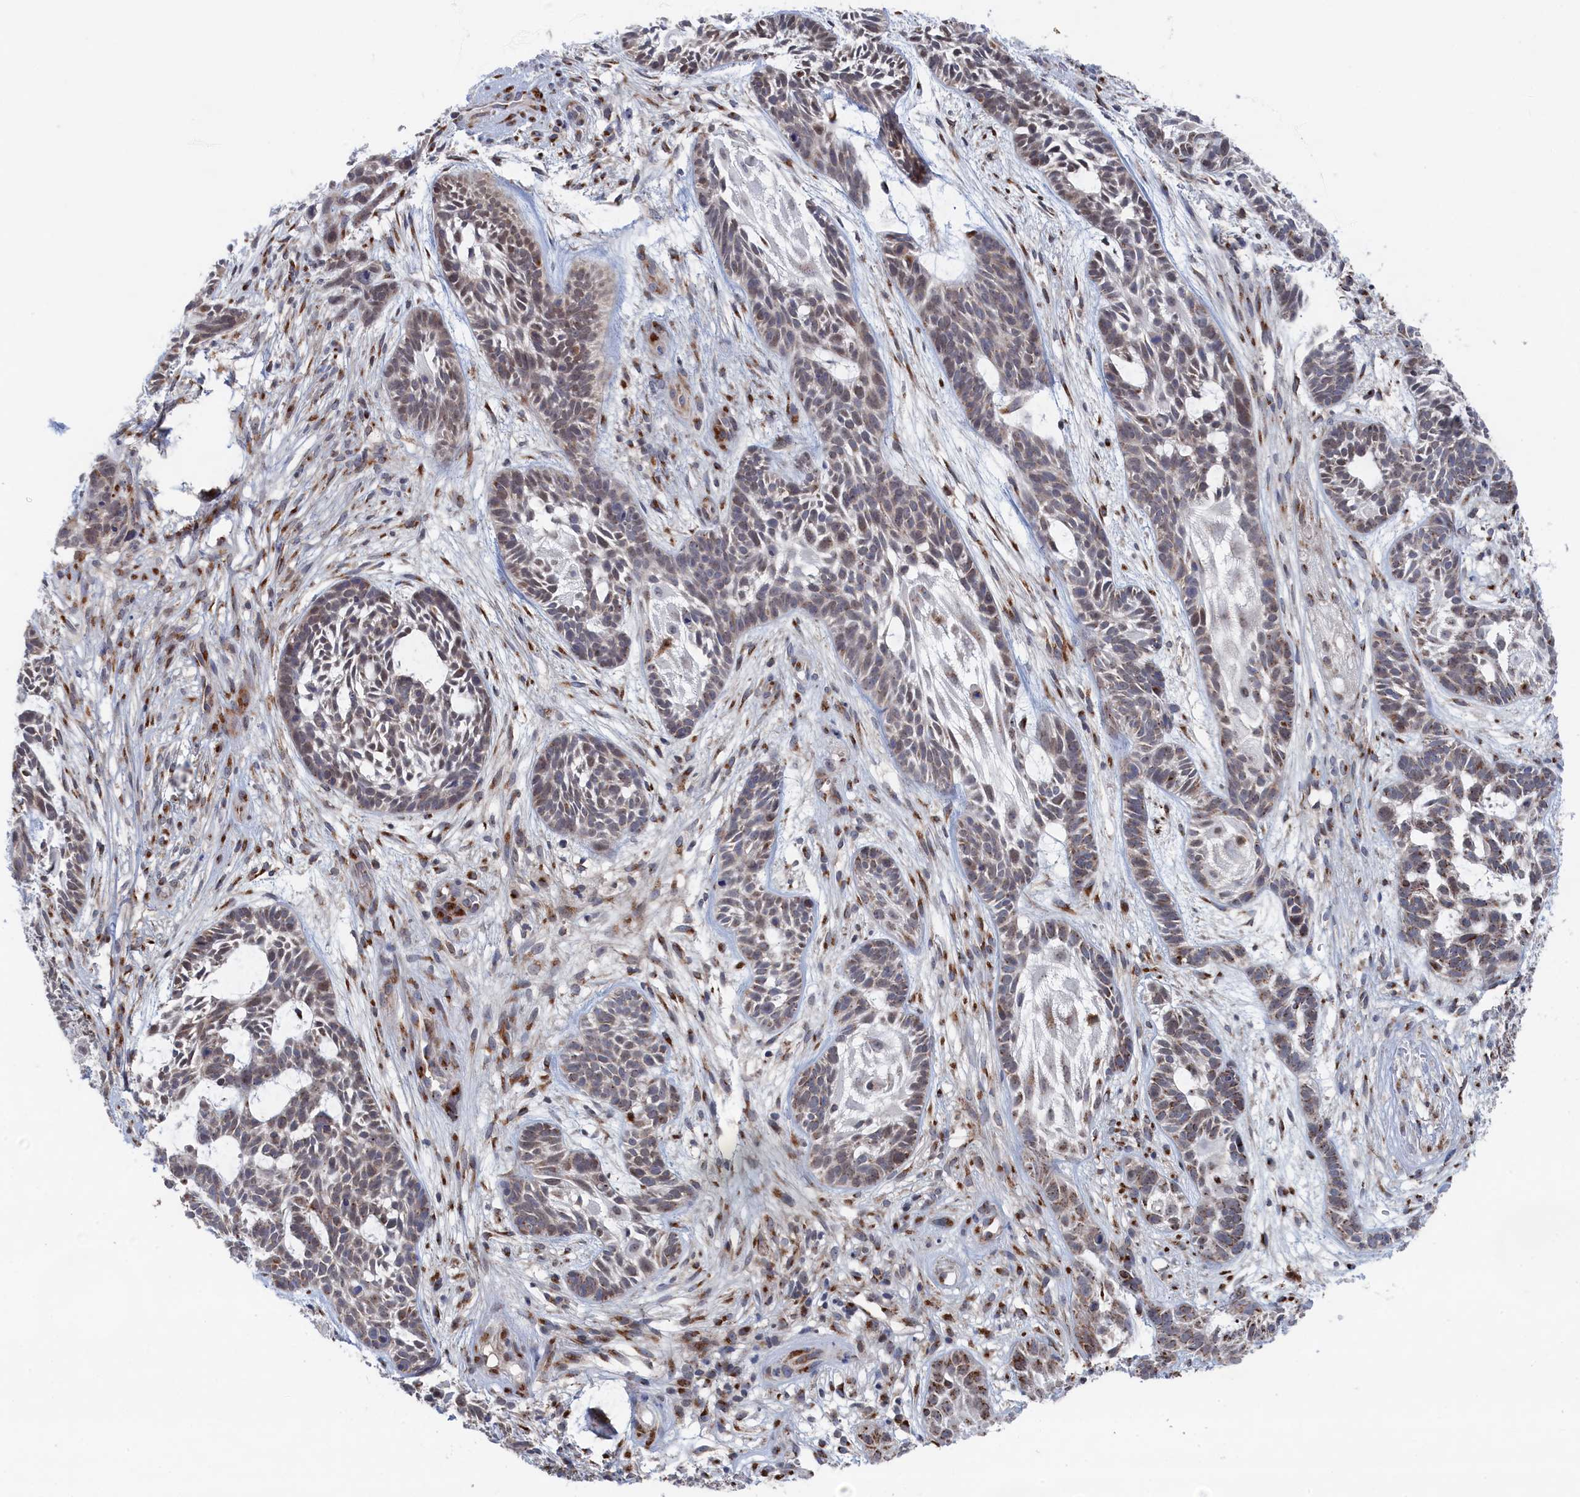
{"staining": {"intensity": "moderate", "quantity": "<25%", "location": "nuclear"}, "tissue": "skin cancer", "cell_type": "Tumor cells", "image_type": "cancer", "snomed": [{"axis": "morphology", "description": "Basal cell carcinoma"}, {"axis": "topography", "description": "Skin"}], "caption": "DAB immunohistochemical staining of skin cancer (basal cell carcinoma) displays moderate nuclear protein expression in approximately <25% of tumor cells. The protein is shown in brown color, while the nuclei are stained blue.", "gene": "IRX1", "patient": {"sex": "male", "age": 89}}